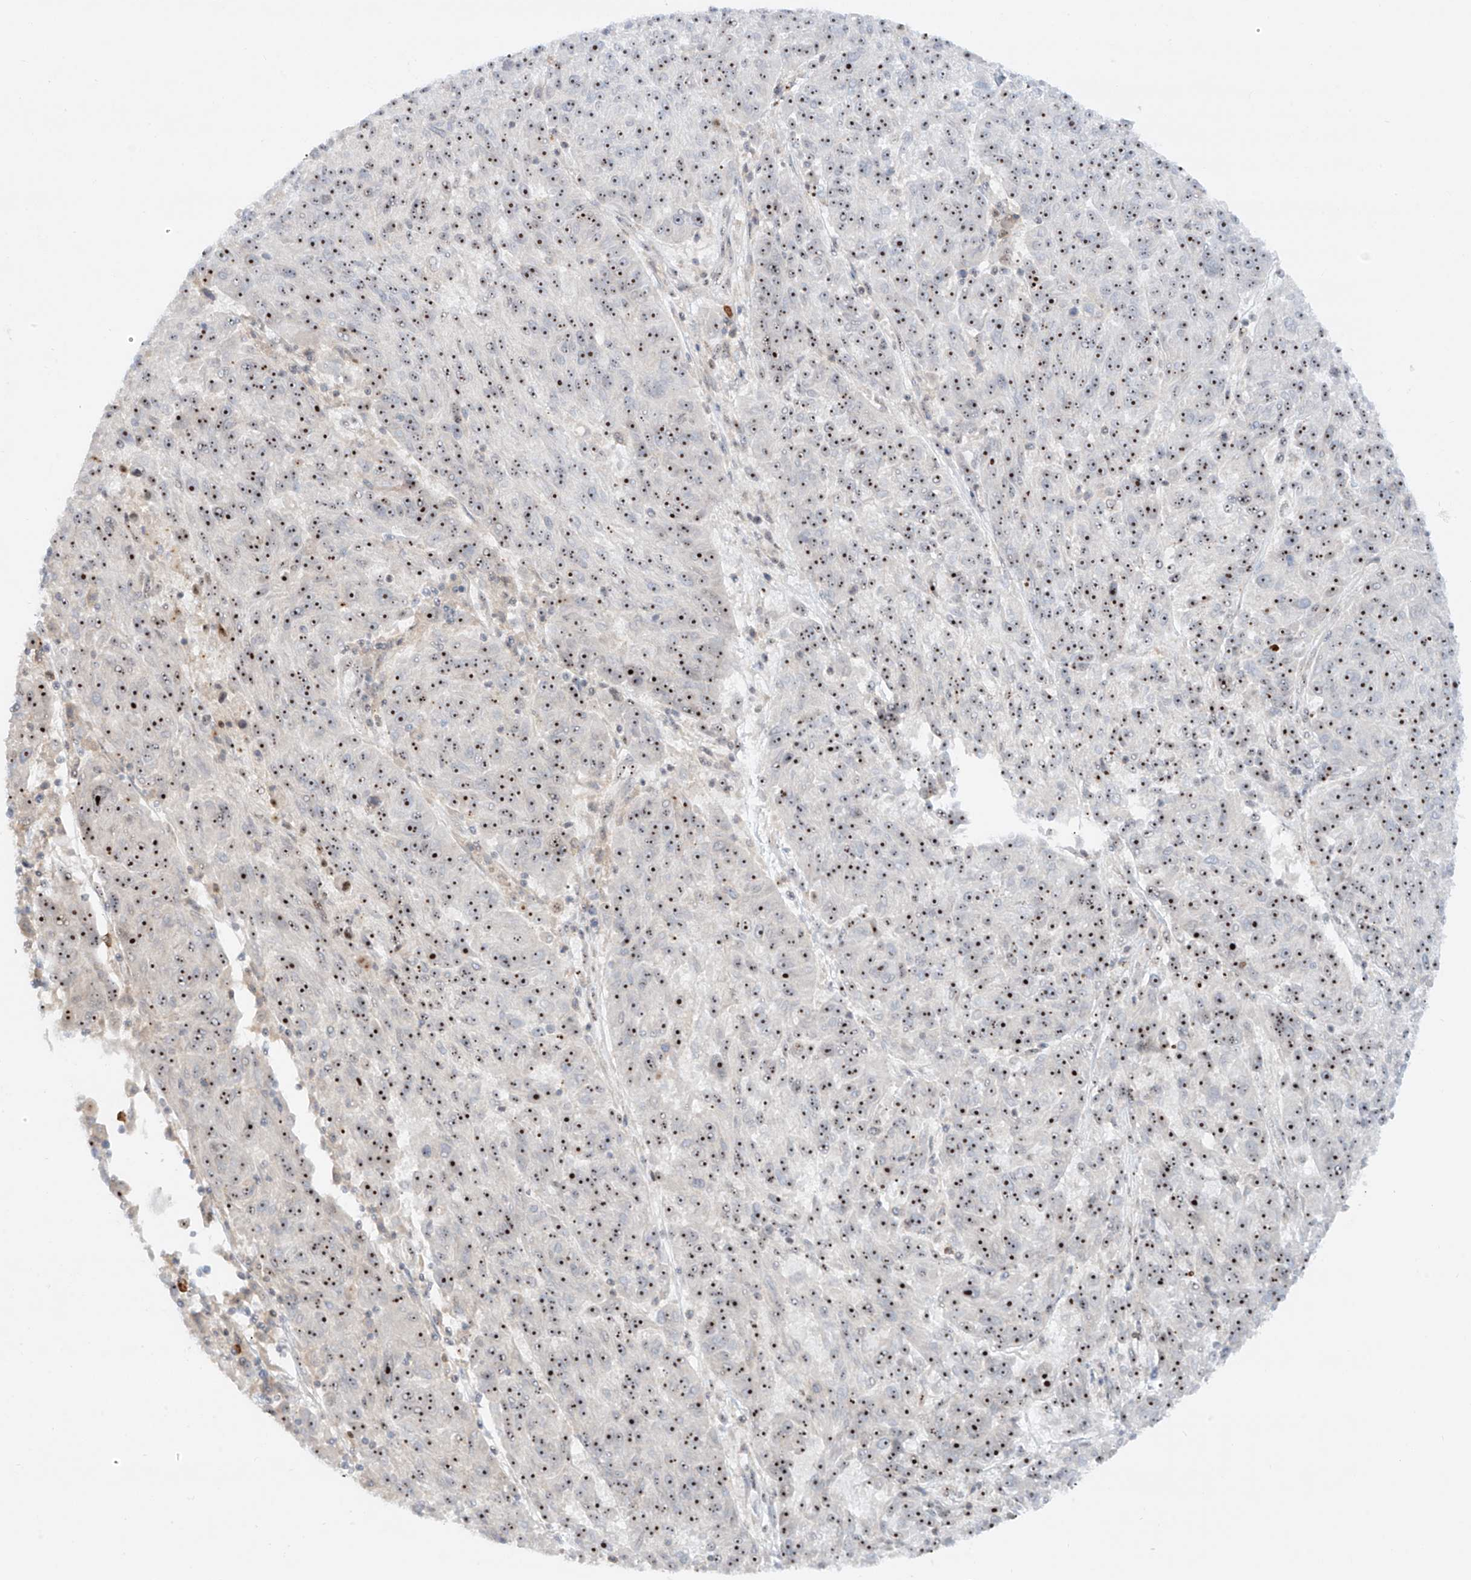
{"staining": {"intensity": "moderate", "quantity": ">75%", "location": "cytoplasmic/membranous"}, "tissue": "melanoma", "cell_type": "Tumor cells", "image_type": "cancer", "snomed": [{"axis": "morphology", "description": "Malignant melanoma, NOS"}, {"axis": "topography", "description": "Skin"}], "caption": "Immunohistochemical staining of melanoma shows medium levels of moderate cytoplasmic/membranous staining in about >75% of tumor cells.", "gene": "ZNF512", "patient": {"sex": "male", "age": 53}}